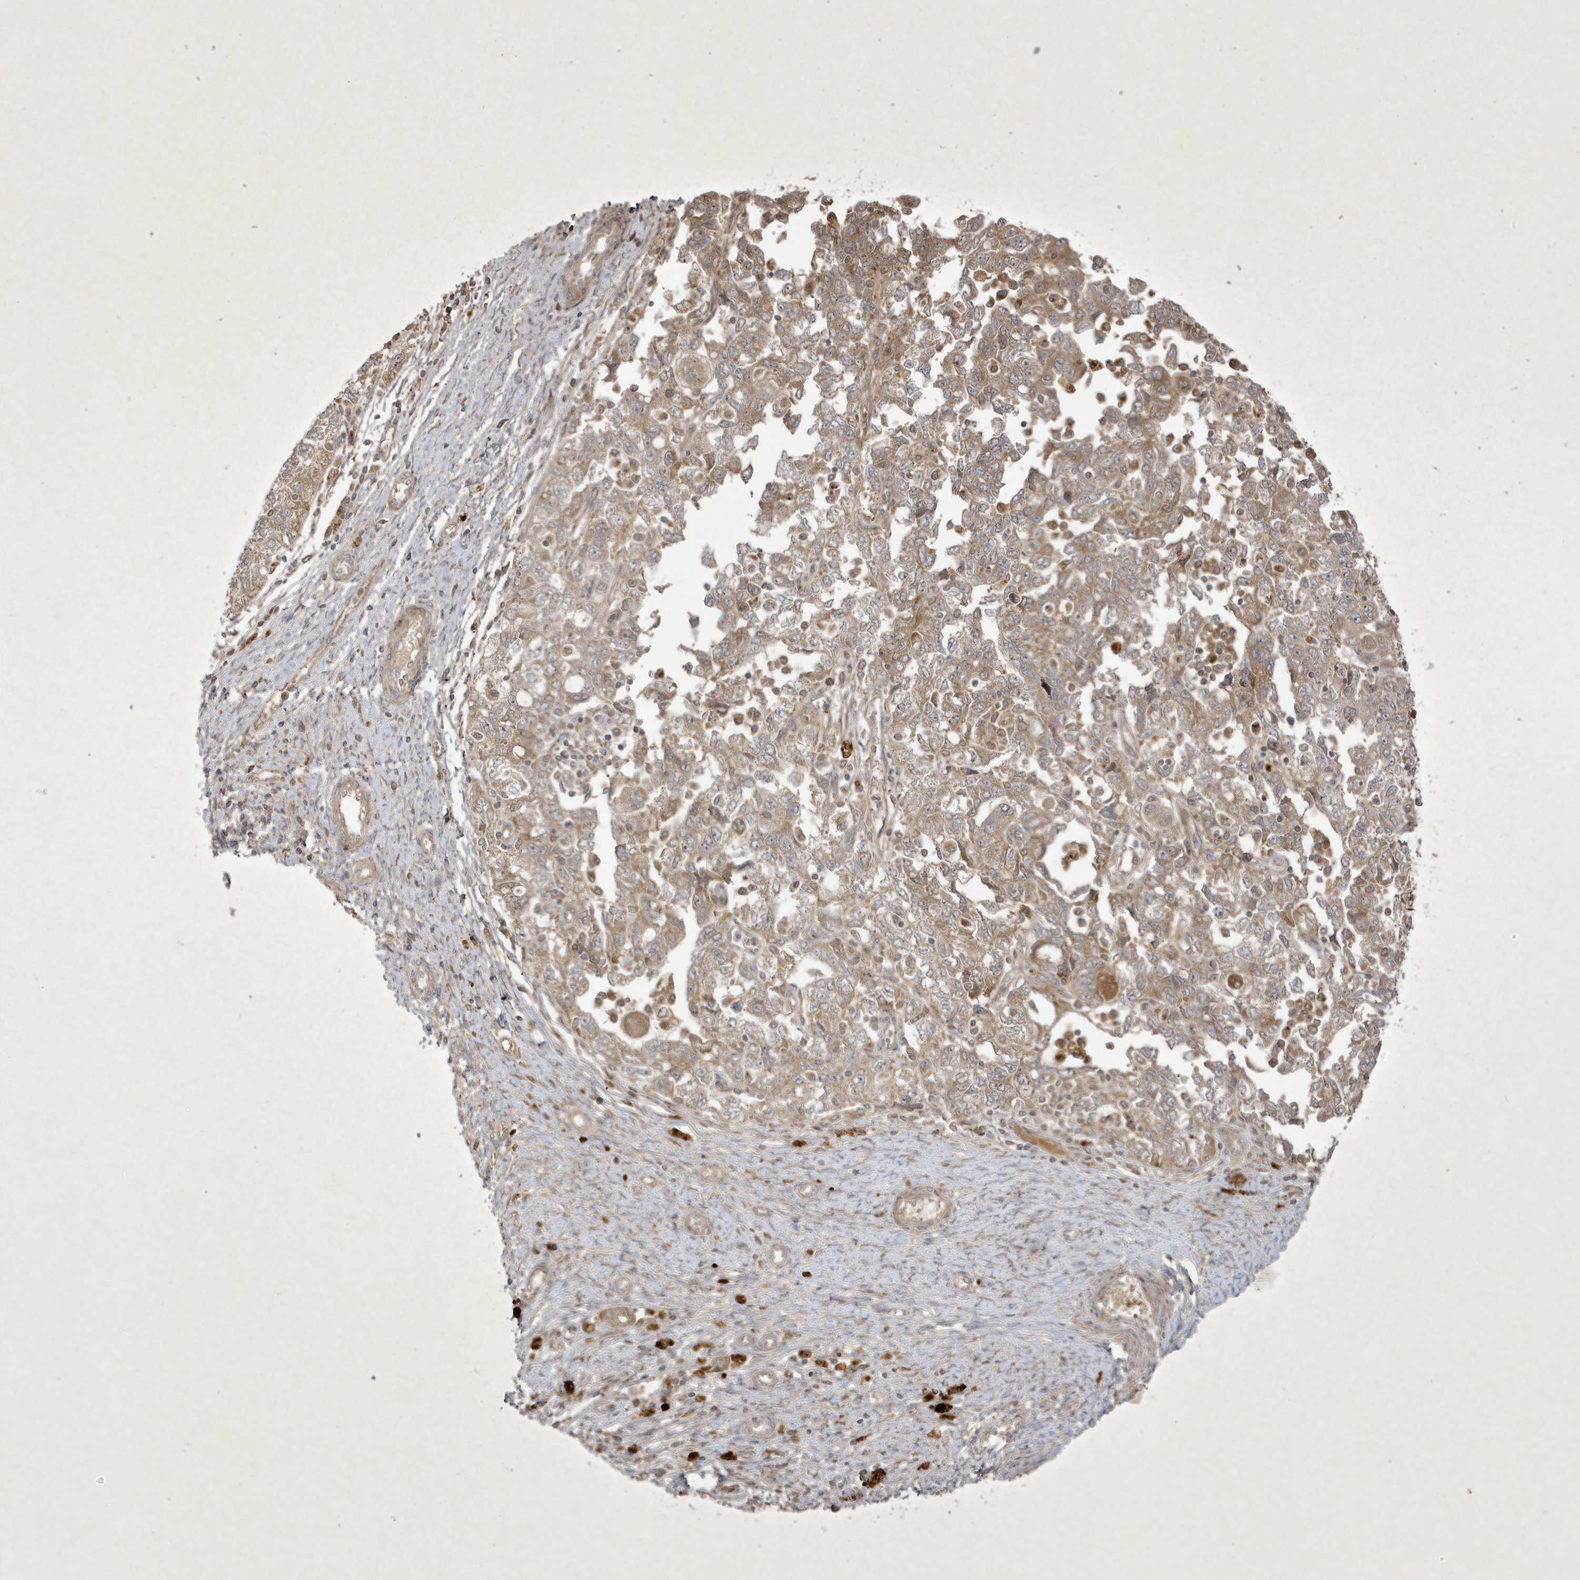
{"staining": {"intensity": "weak", "quantity": ">75%", "location": "cytoplasmic/membranous,nuclear"}, "tissue": "ovarian cancer", "cell_type": "Tumor cells", "image_type": "cancer", "snomed": [{"axis": "morphology", "description": "Carcinoma, NOS"}, {"axis": "morphology", "description": "Cystadenocarcinoma, serous, NOS"}, {"axis": "topography", "description": "Ovary"}], "caption": "This micrograph demonstrates immunohistochemistry (IHC) staining of ovarian cancer (serous cystadenocarcinoma), with low weak cytoplasmic/membranous and nuclear staining in approximately >75% of tumor cells.", "gene": "FAM83C", "patient": {"sex": "female", "age": 69}}